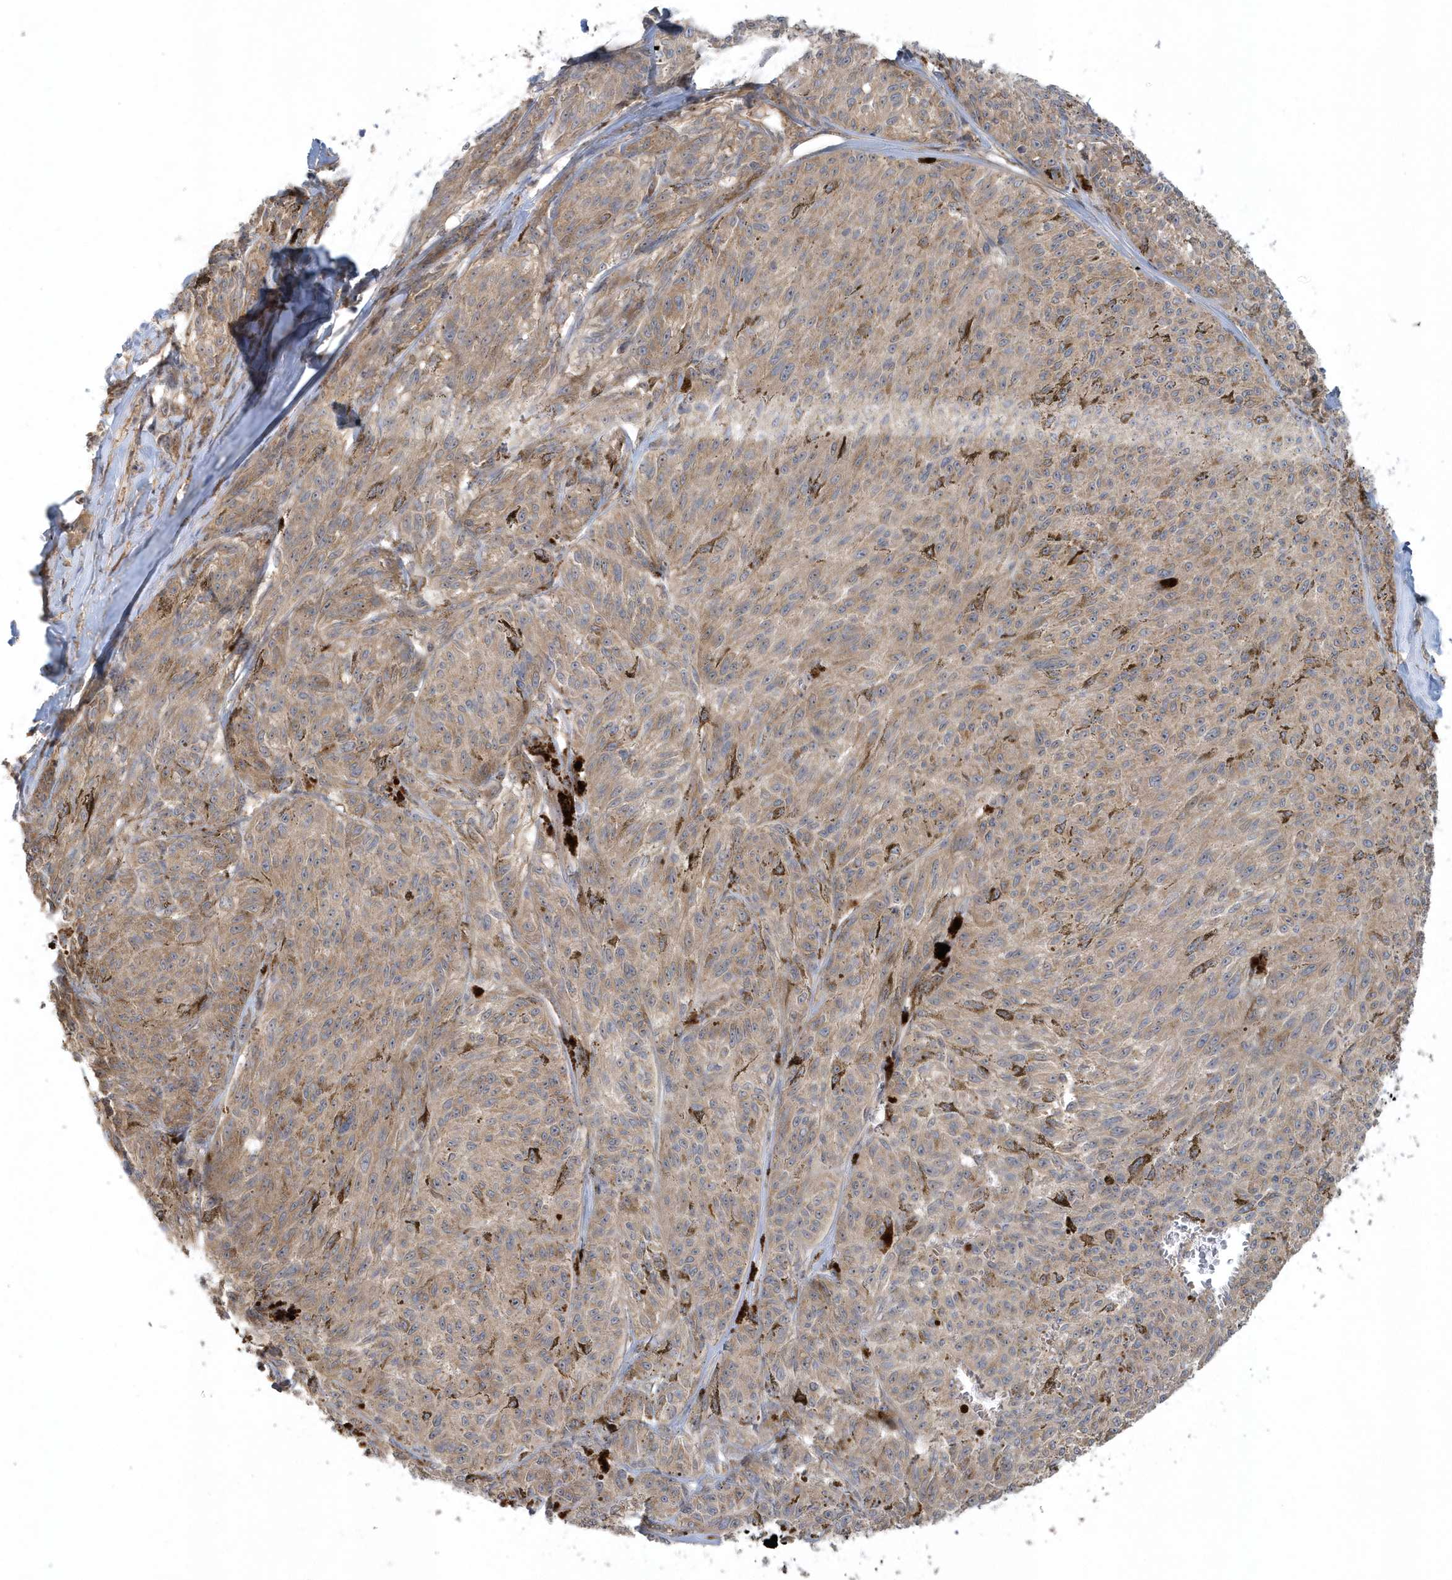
{"staining": {"intensity": "moderate", "quantity": ">75%", "location": "cytoplasmic/membranous"}, "tissue": "melanoma", "cell_type": "Tumor cells", "image_type": "cancer", "snomed": [{"axis": "morphology", "description": "Malignant melanoma, NOS"}, {"axis": "topography", "description": "Skin"}], "caption": "A photomicrograph showing moderate cytoplasmic/membranous staining in approximately >75% of tumor cells in malignant melanoma, as visualized by brown immunohistochemical staining.", "gene": "THG1L", "patient": {"sex": "female", "age": 72}}